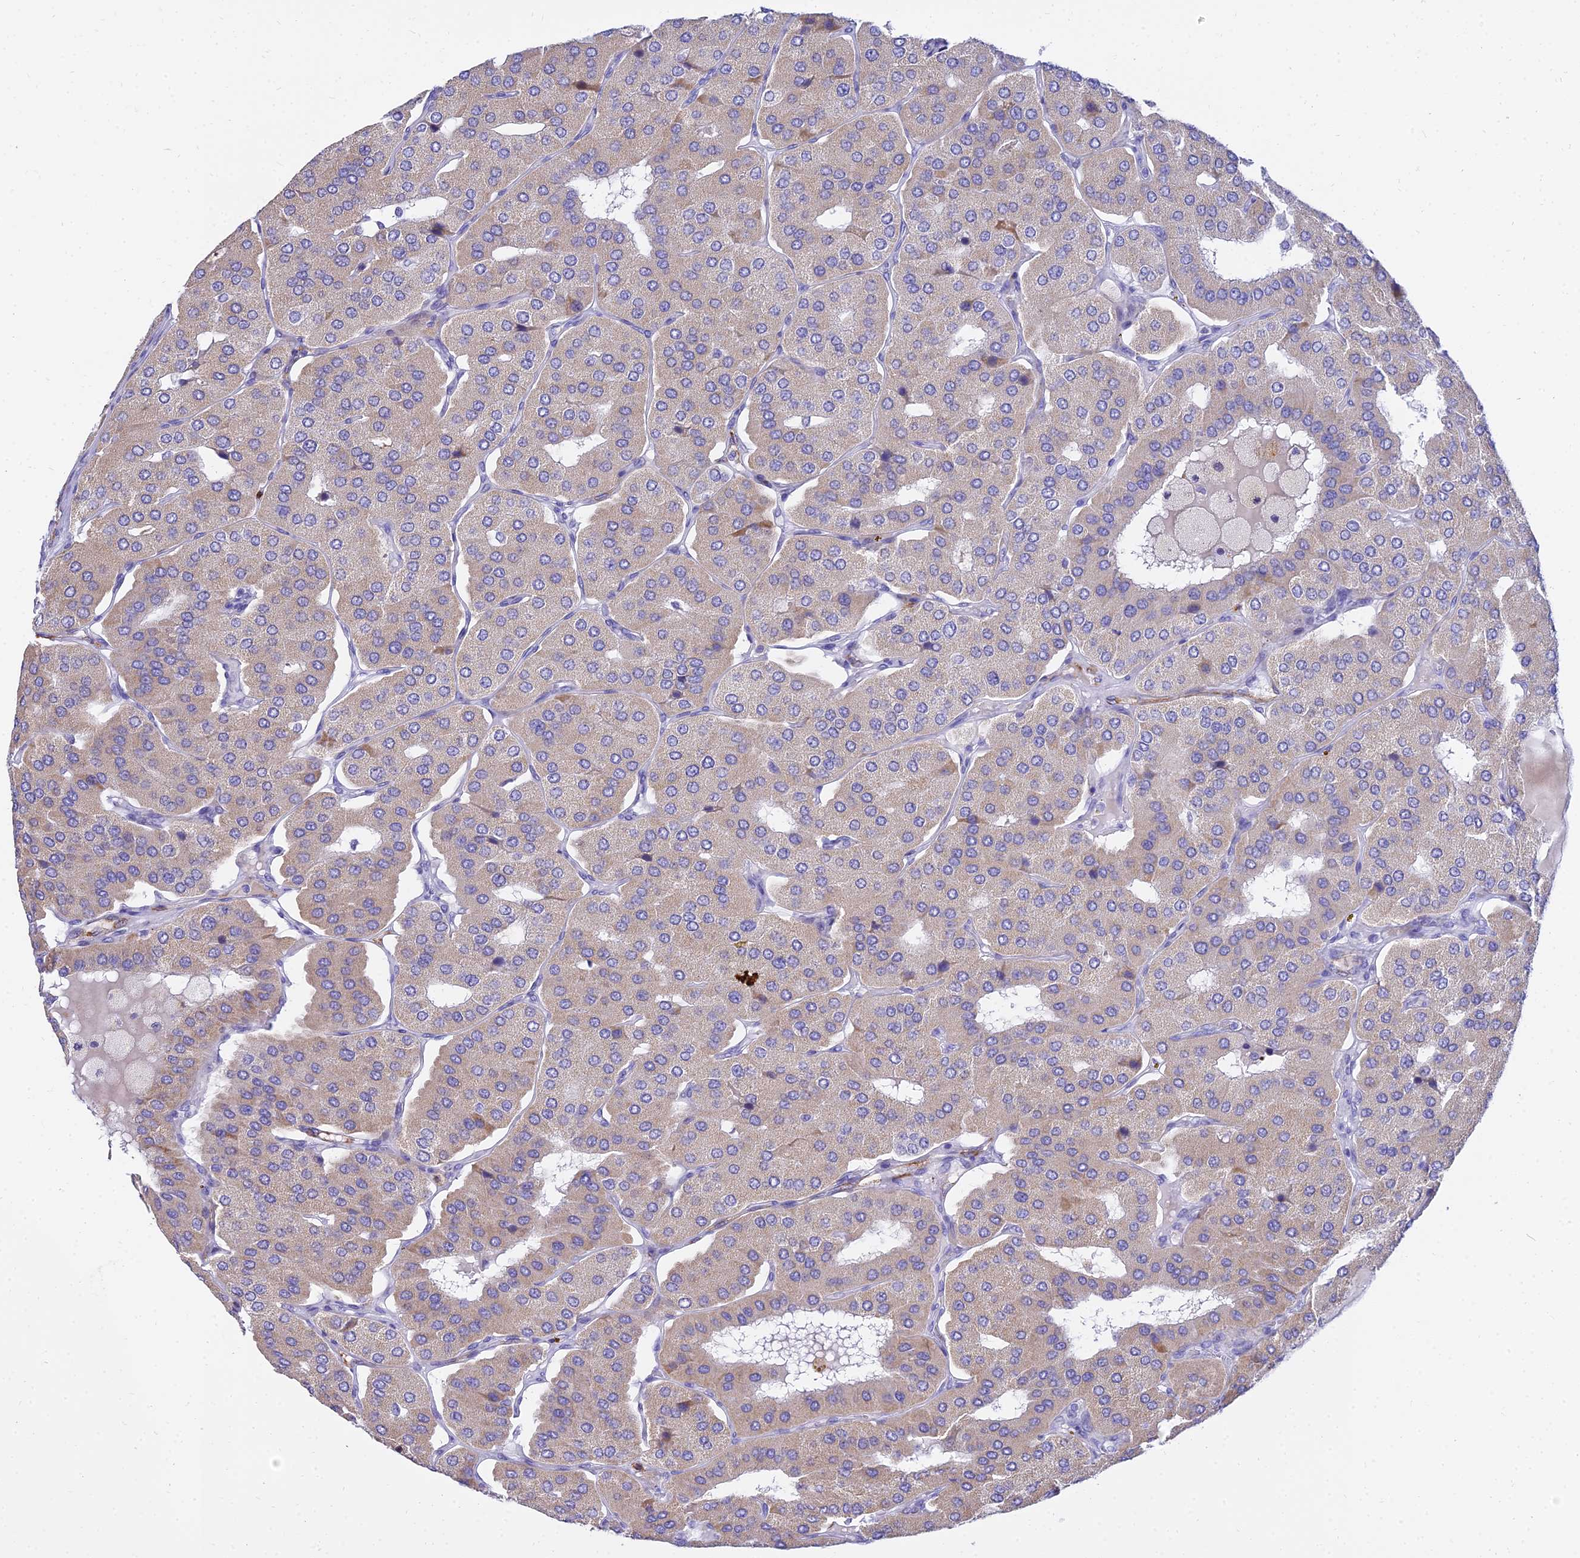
{"staining": {"intensity": "weak", "quantity": ">75%", "location": "cytoplasmic/membranous"}, "tissue": "parathyroid gland", "cell_type": "Glandular cells", "image_type": "normal", "snomed": [{"axis": "morphology", "description": "Normal tissue, NOS"}, {"axis": "morphology", "description": "Adenoma, NOS"}, {"axis": "topography", "description": "Parathyroid gland"}], "caption": "The photomicrograph shows staining of benign parathyroid gland, revealing weak cytoplasmic/membranous protein expression (brown color) within glandular cells.", "gene": "VWC2L", "patient": {"sex": "female", "age": 86}}